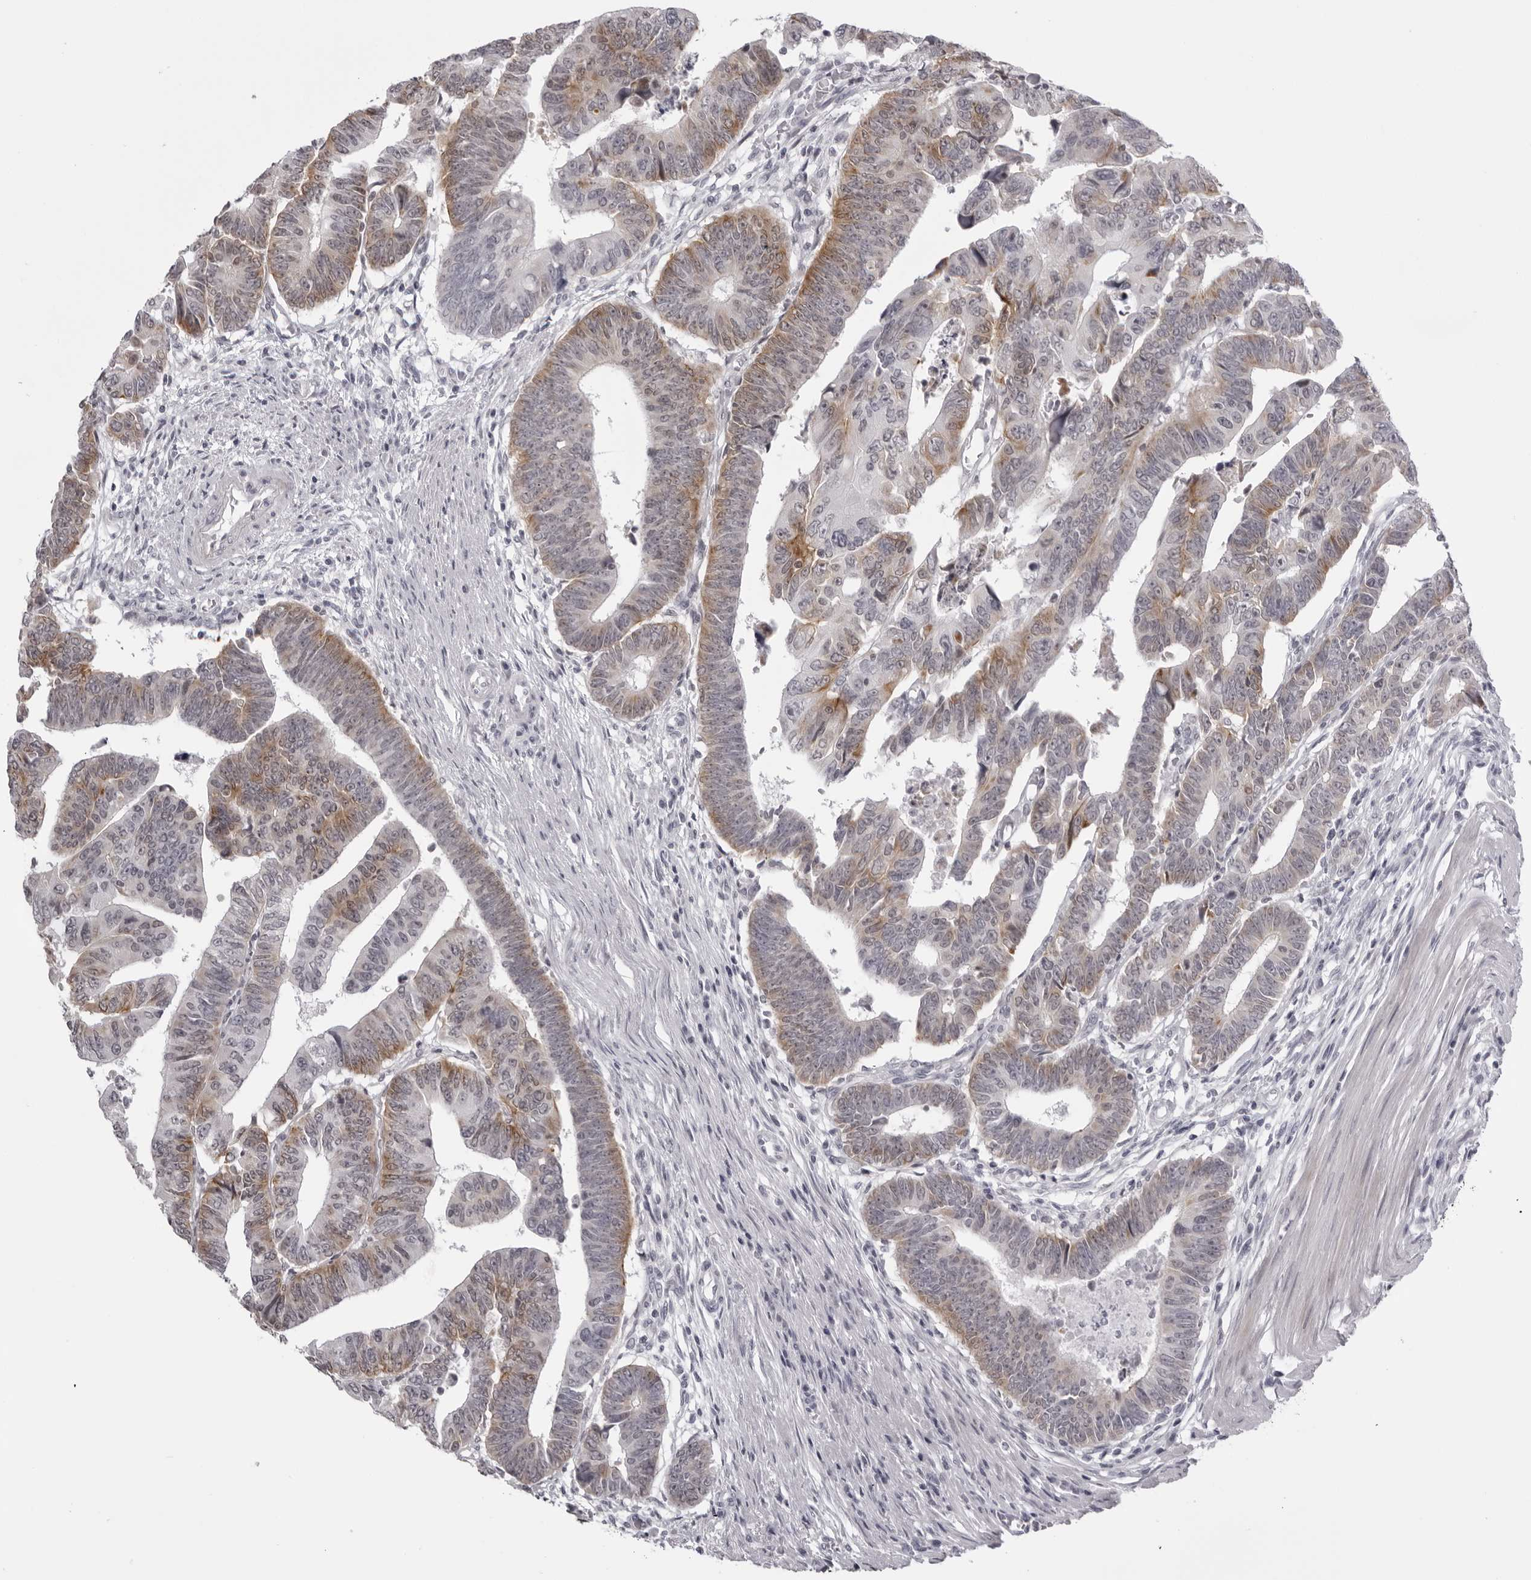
{"staining": {"intensity": "moderate", "quantity": ">75%", "location": "cytoplasmic/membranous"}, "tissue": "colorectal cancer", "cell_type": "Tumor cells", "image_type": "cancer", "snomed": [{"axis": "morphology", "description": "Adenocarcinoma, NOS"}, {"axis": "topography", "description": "Rectum"}], "caption": "Adenocarcinoma (colorectal) stained with a brown dye shows moderate cytoplasmic/membranous positive positivity in about >75% of tumor cells.", "gene": "NUDT18", "patient": {"sex": "female", "age": 65}}